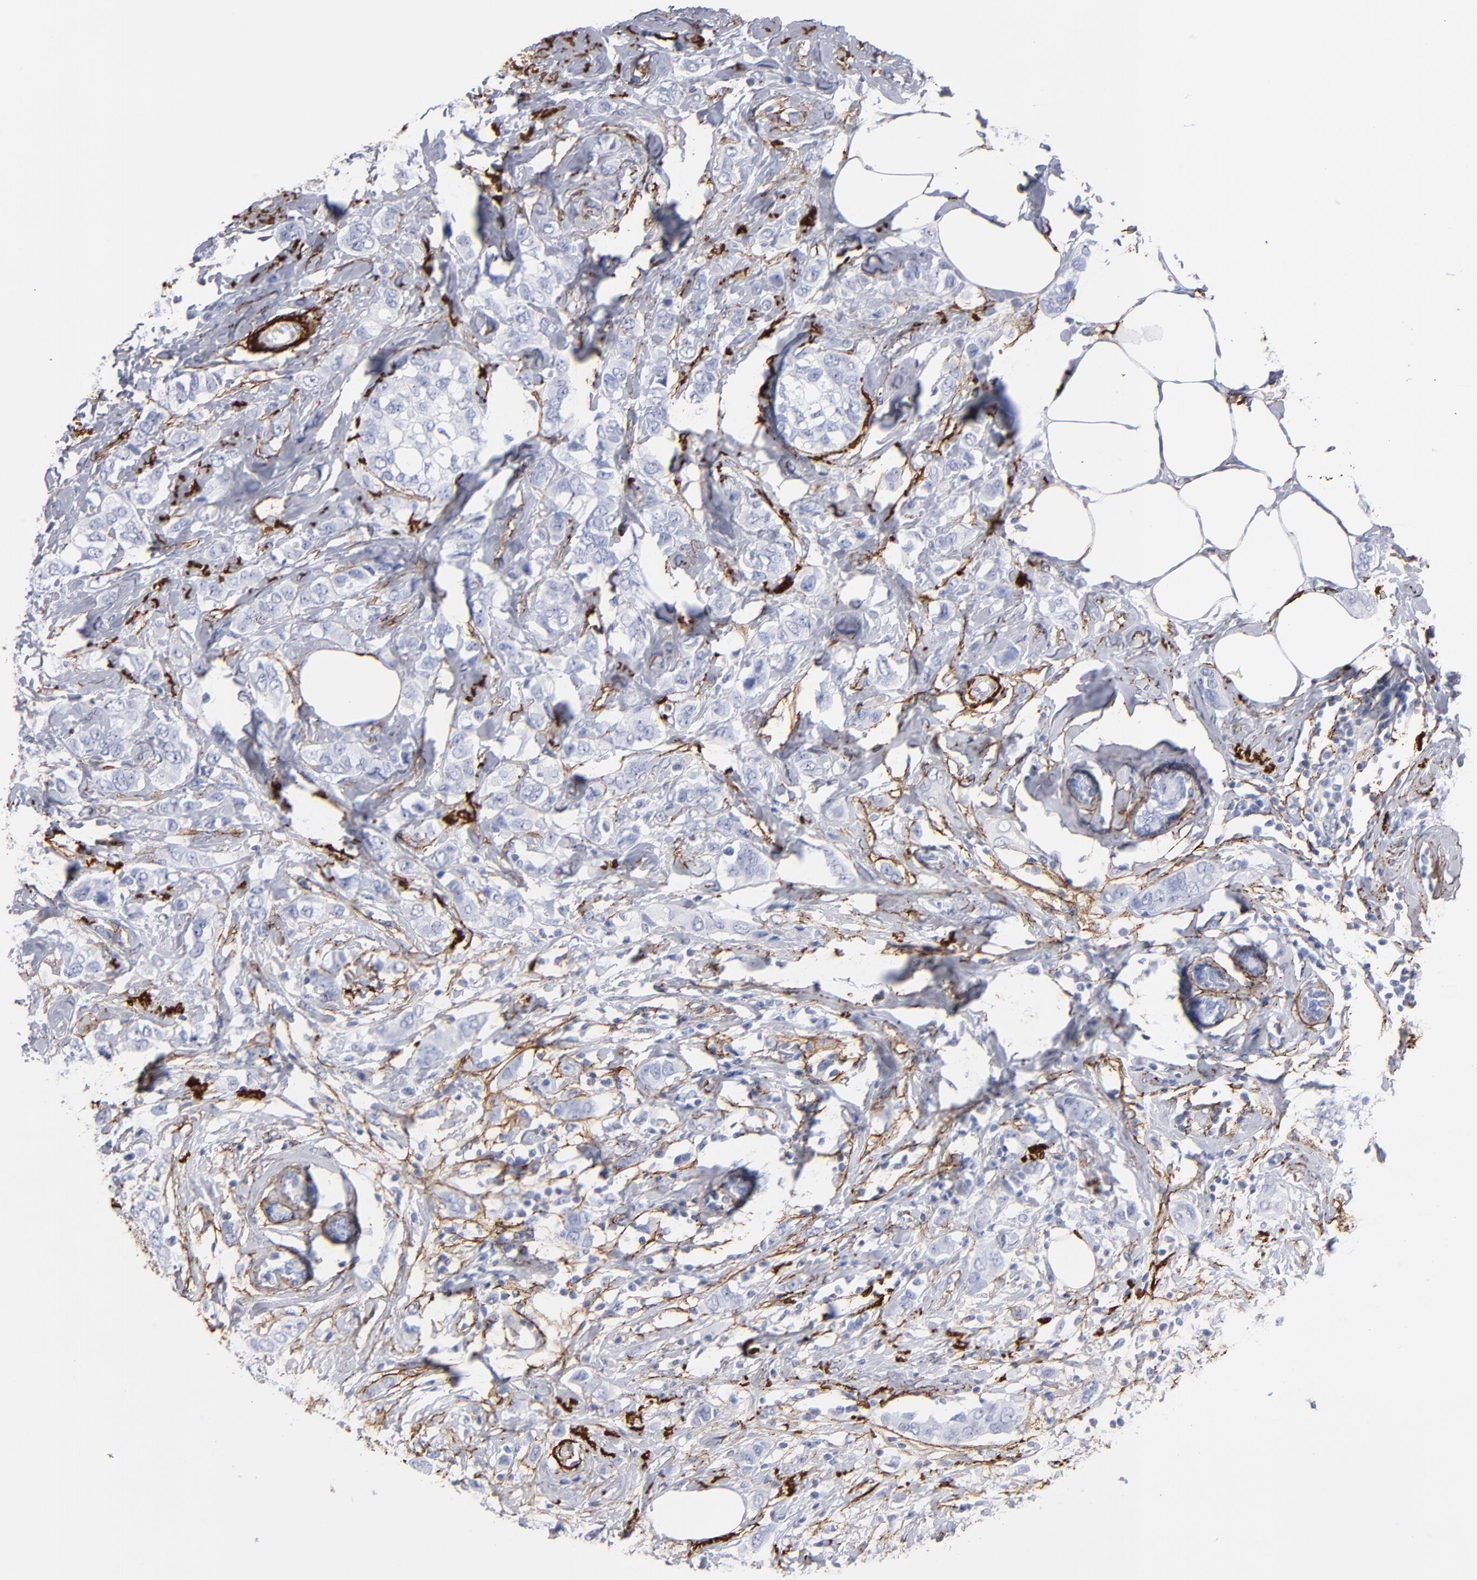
{"staining": {"intensity": "negative", "quantity": "none", "location": "none"}, "tissue": "breast cancer", "cell_type": "Tumor cells", "image_type": "cancer", "snomed": [{"axis": "morphology", "description": "Normal tissue, NOS"}, {"axis": "morphology", "description": "Duct carcinoma"}, {"axis": "topography", "description": "Breast"}], "caption": "The image shows no staining of tumor cells in breast cancer. The staining is performed using DAB (3,3'-diaminobenzidine) brown chromogen with nuclei counter-stained in using hematoxylin.", "gene": "EMILIN1", "patient": {"sex": "female", "age": 50}}